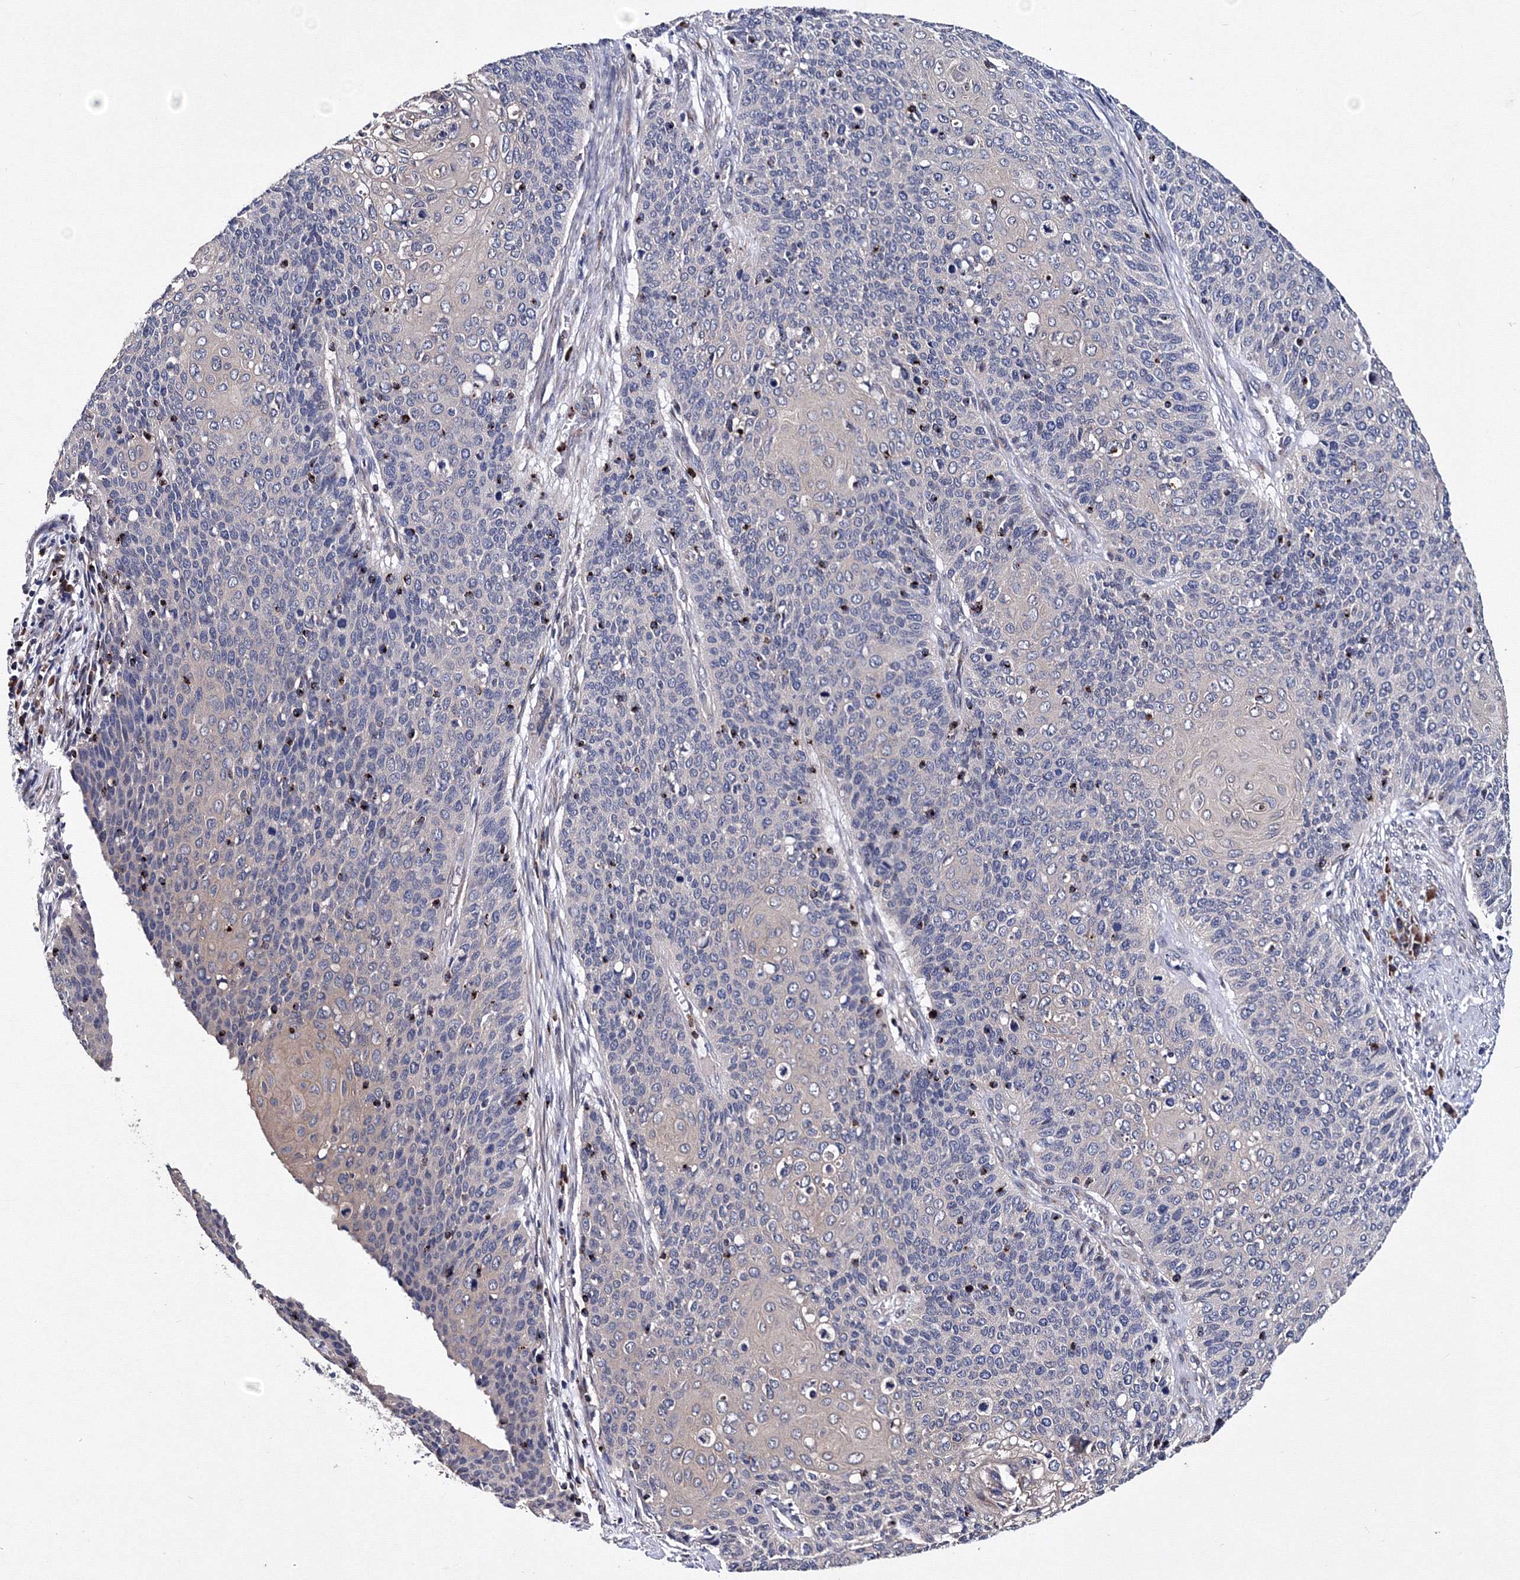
{"staining": {"intensity": "negative", "quantity": "none", "location": "none"}, "tissue": "cervical cancer", "cell_type": "Tumor cells", "image_type": "cancer", "snomed": [{"axis": "morphology", "description": "Squamous cell carcinoma, NOS"}, {"axis": "topography", "description": "Cervix"}], "caption": "IHC of cervical cancer (squamous cell carcinoma) reveals no staining in tumor cells. (Immunohistochemistry (ihc), brightfield microscopy, high magnification).", "gene": "PHYKPL", "patient": {"sex": "female", "age": 39}}